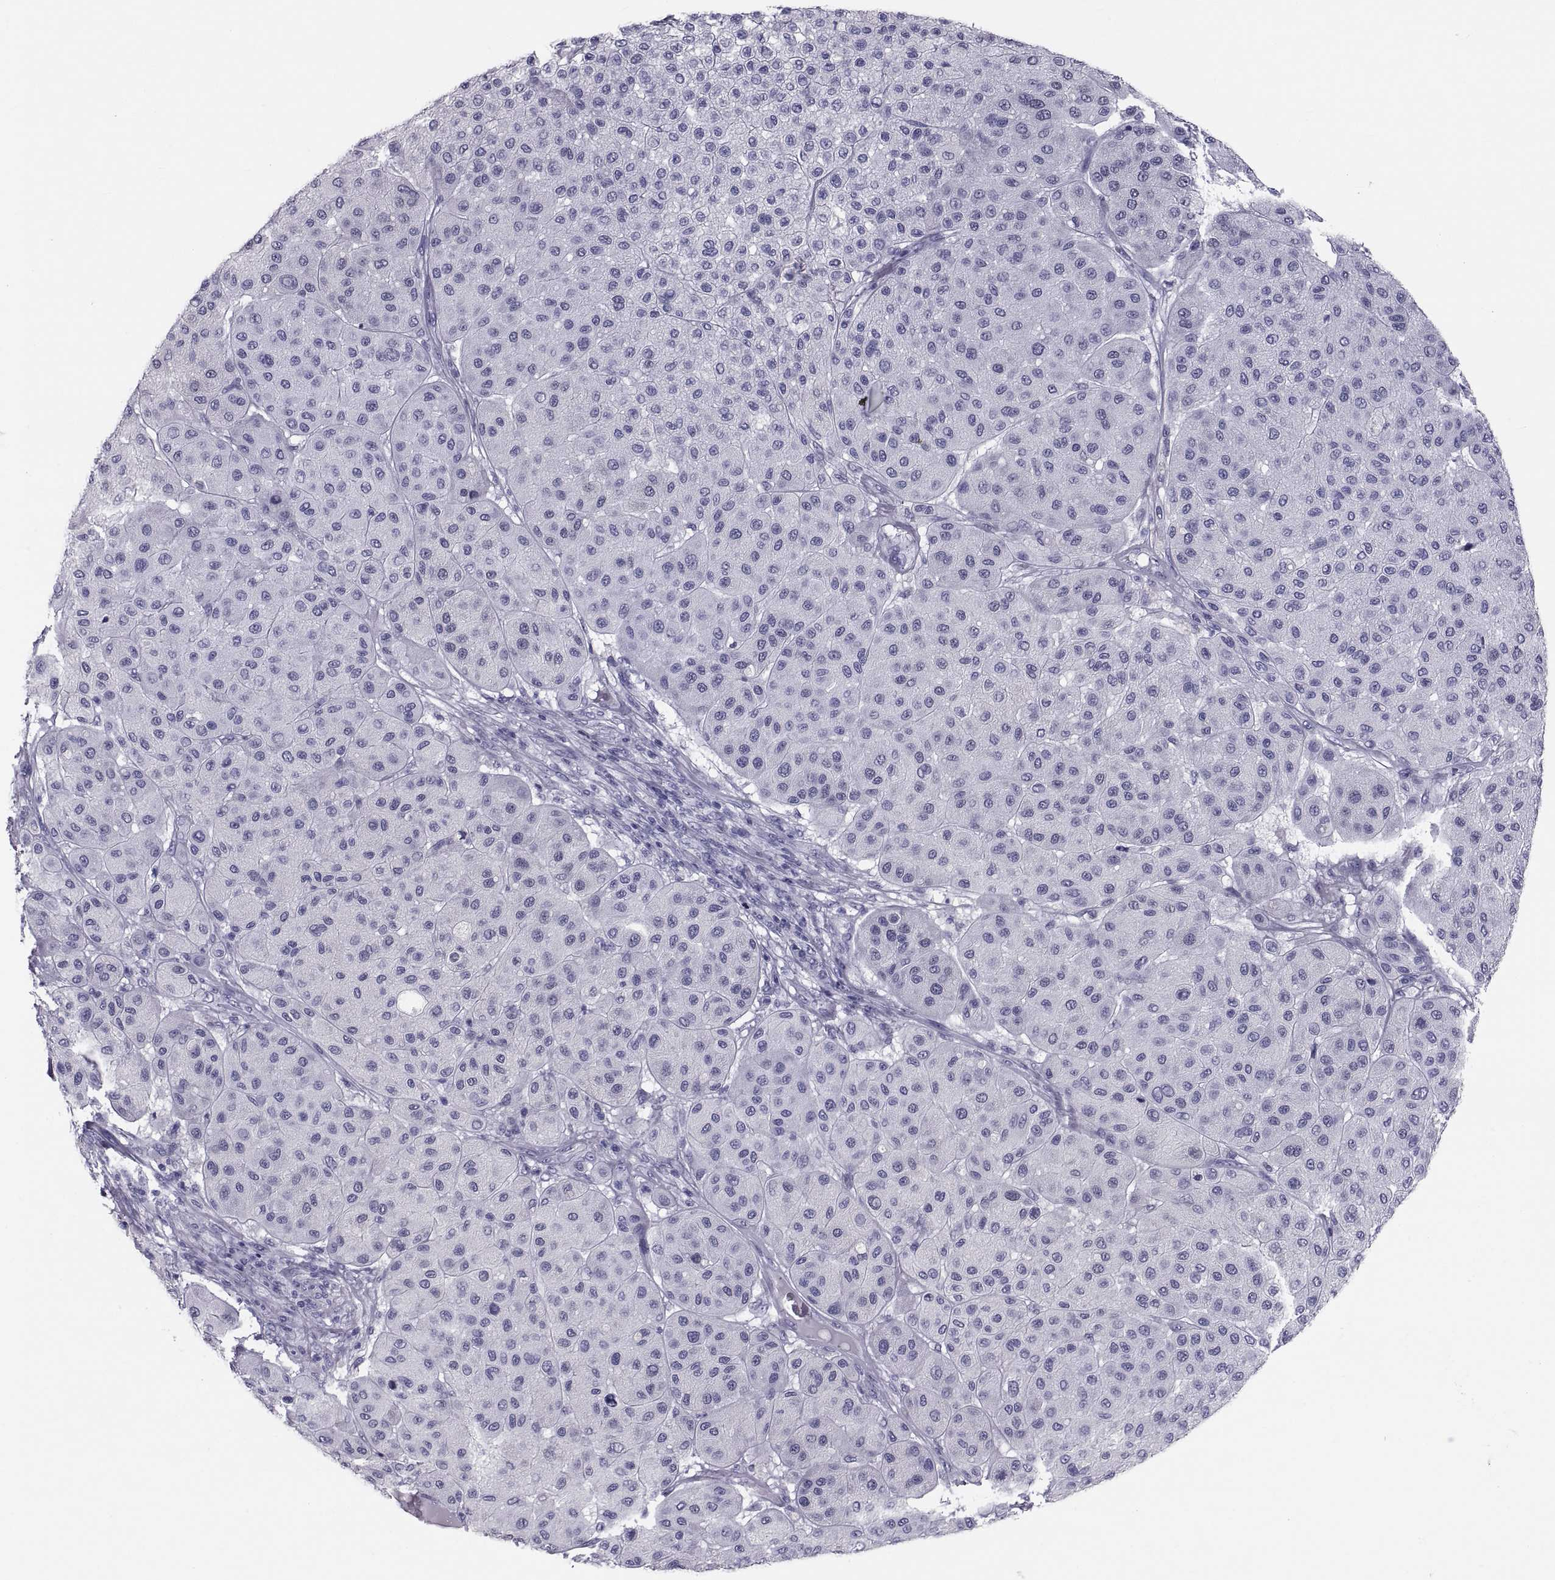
{"staining": {"intensity": "negative", "quantity": "none", "location": "none"}, "tissue": "melanoma", "cell_type": "Tumor cells", "image_type": "cancer", "snomed": [{"axis": "morphology", "description": "Malignant melanoma, Metastatic site"}, {"axis": "topography", "description": "Smooth muscle"}], "caption": "An image of malignant melanoma (metastatic site) stained for a protein displays no brown staining in tumor cells. Nuclei are stained in blue.", "gene": "CRISP1", "patient": {"sex": "male", "age": 41}}